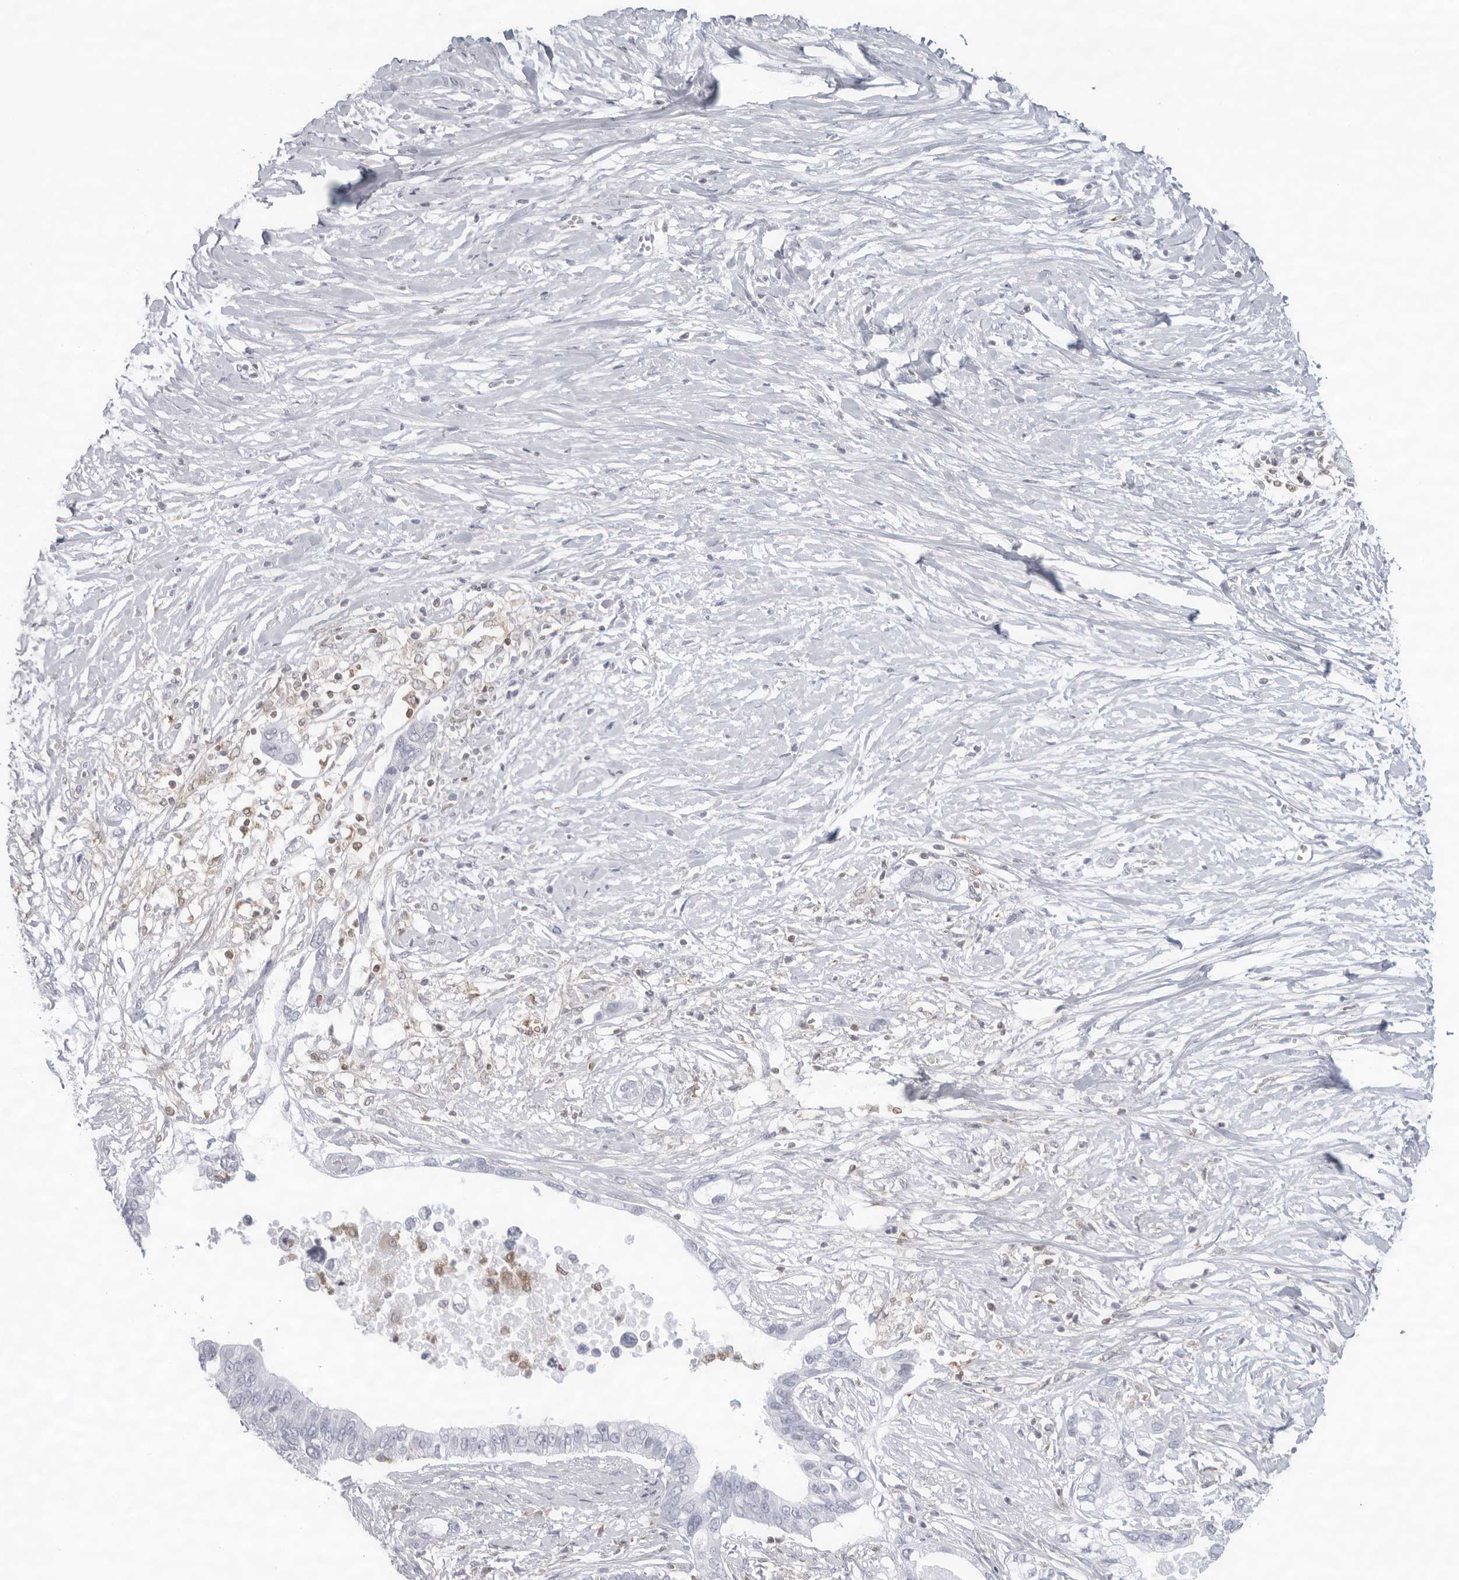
{"staining": {"intensity": "negative", "quantity": "none", "location": "none"}, "tissue": "pancreatic cancer", "cell_type": "Tumor cells", "image_type": "cancer", "snomed": [{"axis": "morphology", "description": "Normal tissue, NOS"}, {"axis": "morphology", "description": "Adenocarcinoma, NOS"}, {"axis": "topography", "description": "Pancreas"}, {"axis": "topography", "description": "Peripheral nerve tissue"}], "caption": "Photomicrograph shows no significant protein expression in tumor cells of adenocarcinoma (pancreatic).", "gene": "FMNL1", "patient": {"sex": "male", "age": 59}}